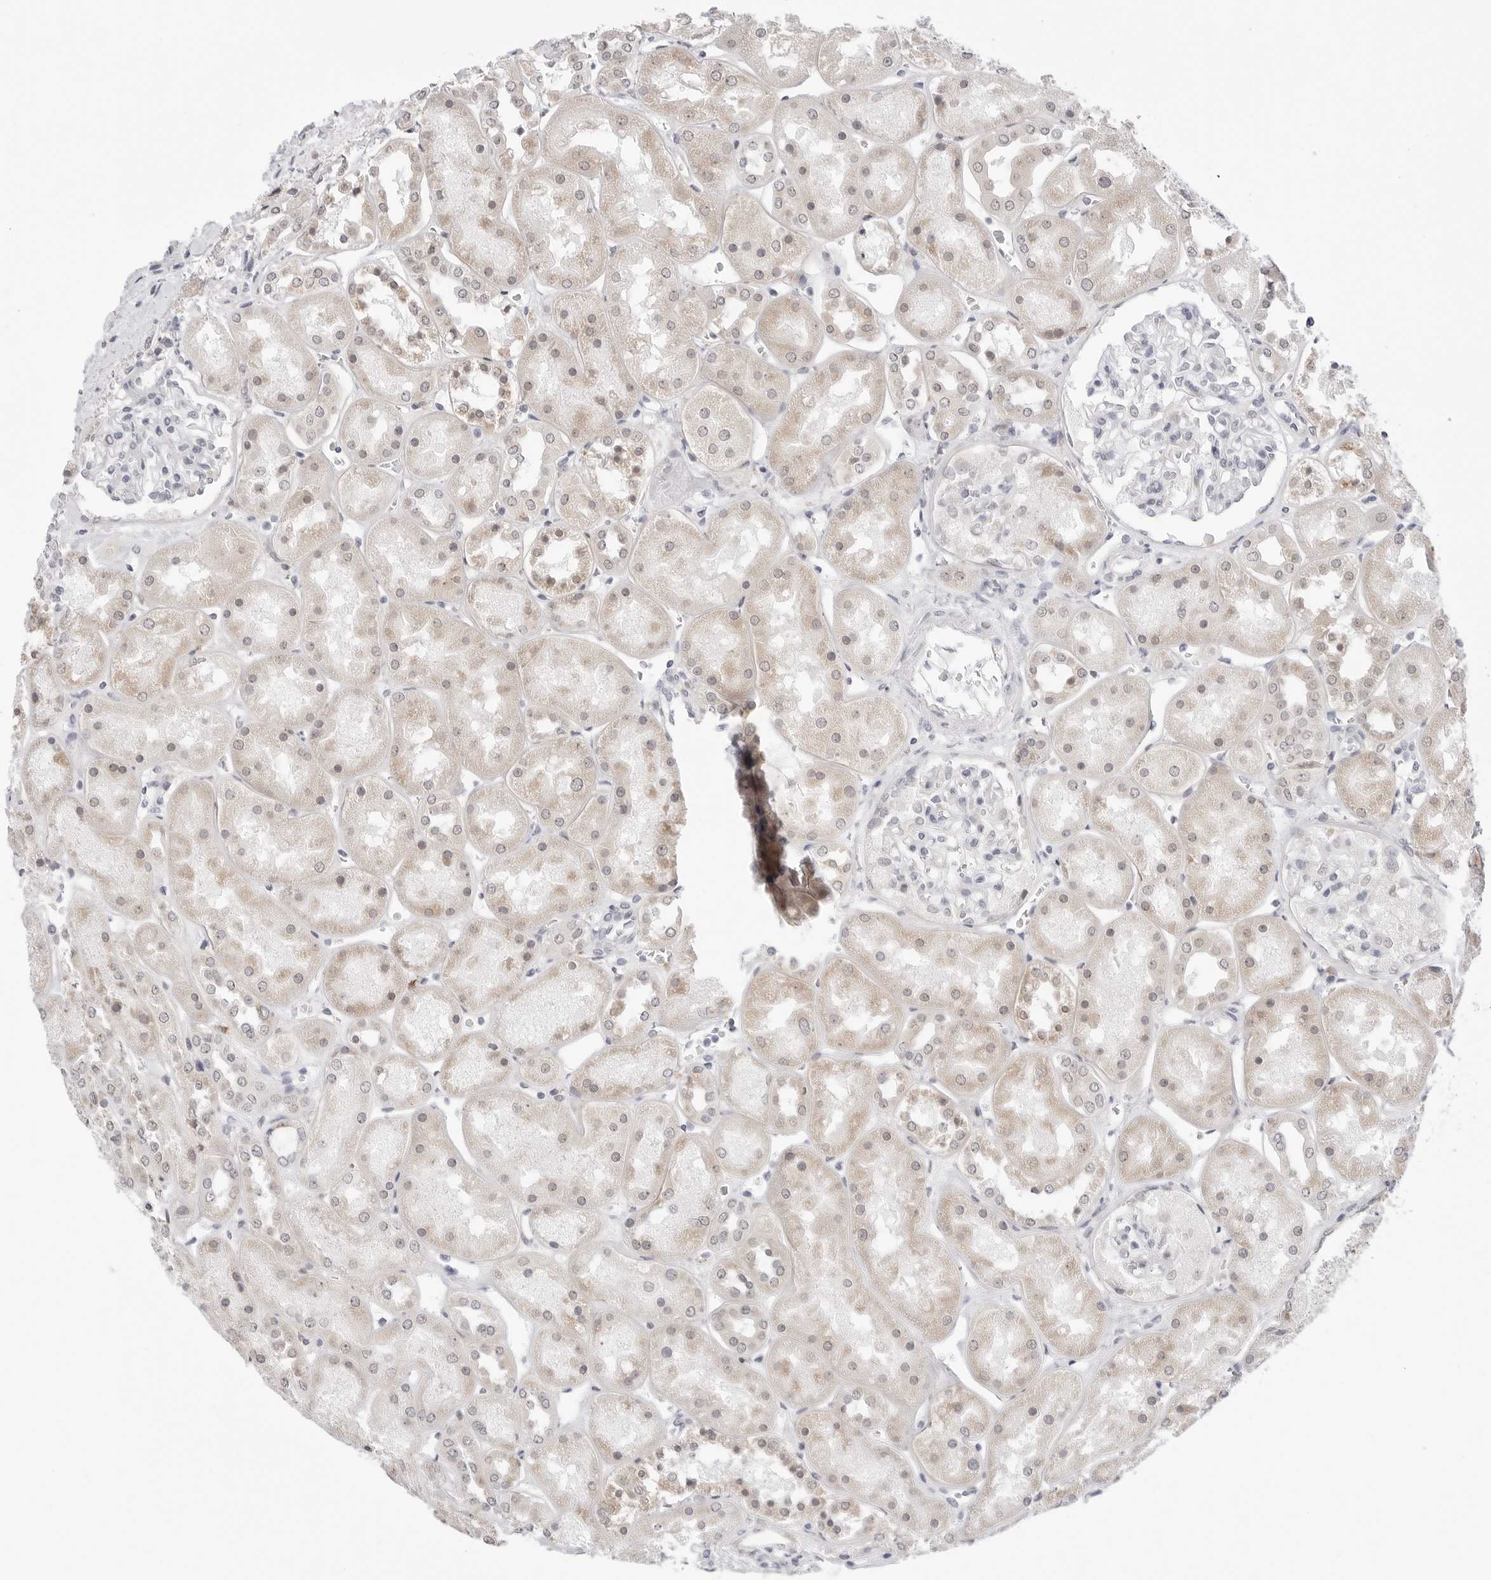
{"staining": {"intensity": "negative", "quantity": "none", "location": "none"}, "tissue": "kidney", "cell_type": "Cells in glomeruli", "image_type": "normal", "snomed": [{"axis": "morphology", "description": "Normal tissue, NOS"}, {"axis": "topography", "description": "Kidney"}], "caption": "Cells in glomeruli are negative for protein expression in normal human kidney. The staining was performed using DAB (3,3'-diaminobenzidine) to visualize the protein expression in brown, while the nuclei were stained in blue with hematoxylin (Magnification: 20x).", "gene": "RPN1", "patient": {"sex": "male", "age": 70}}